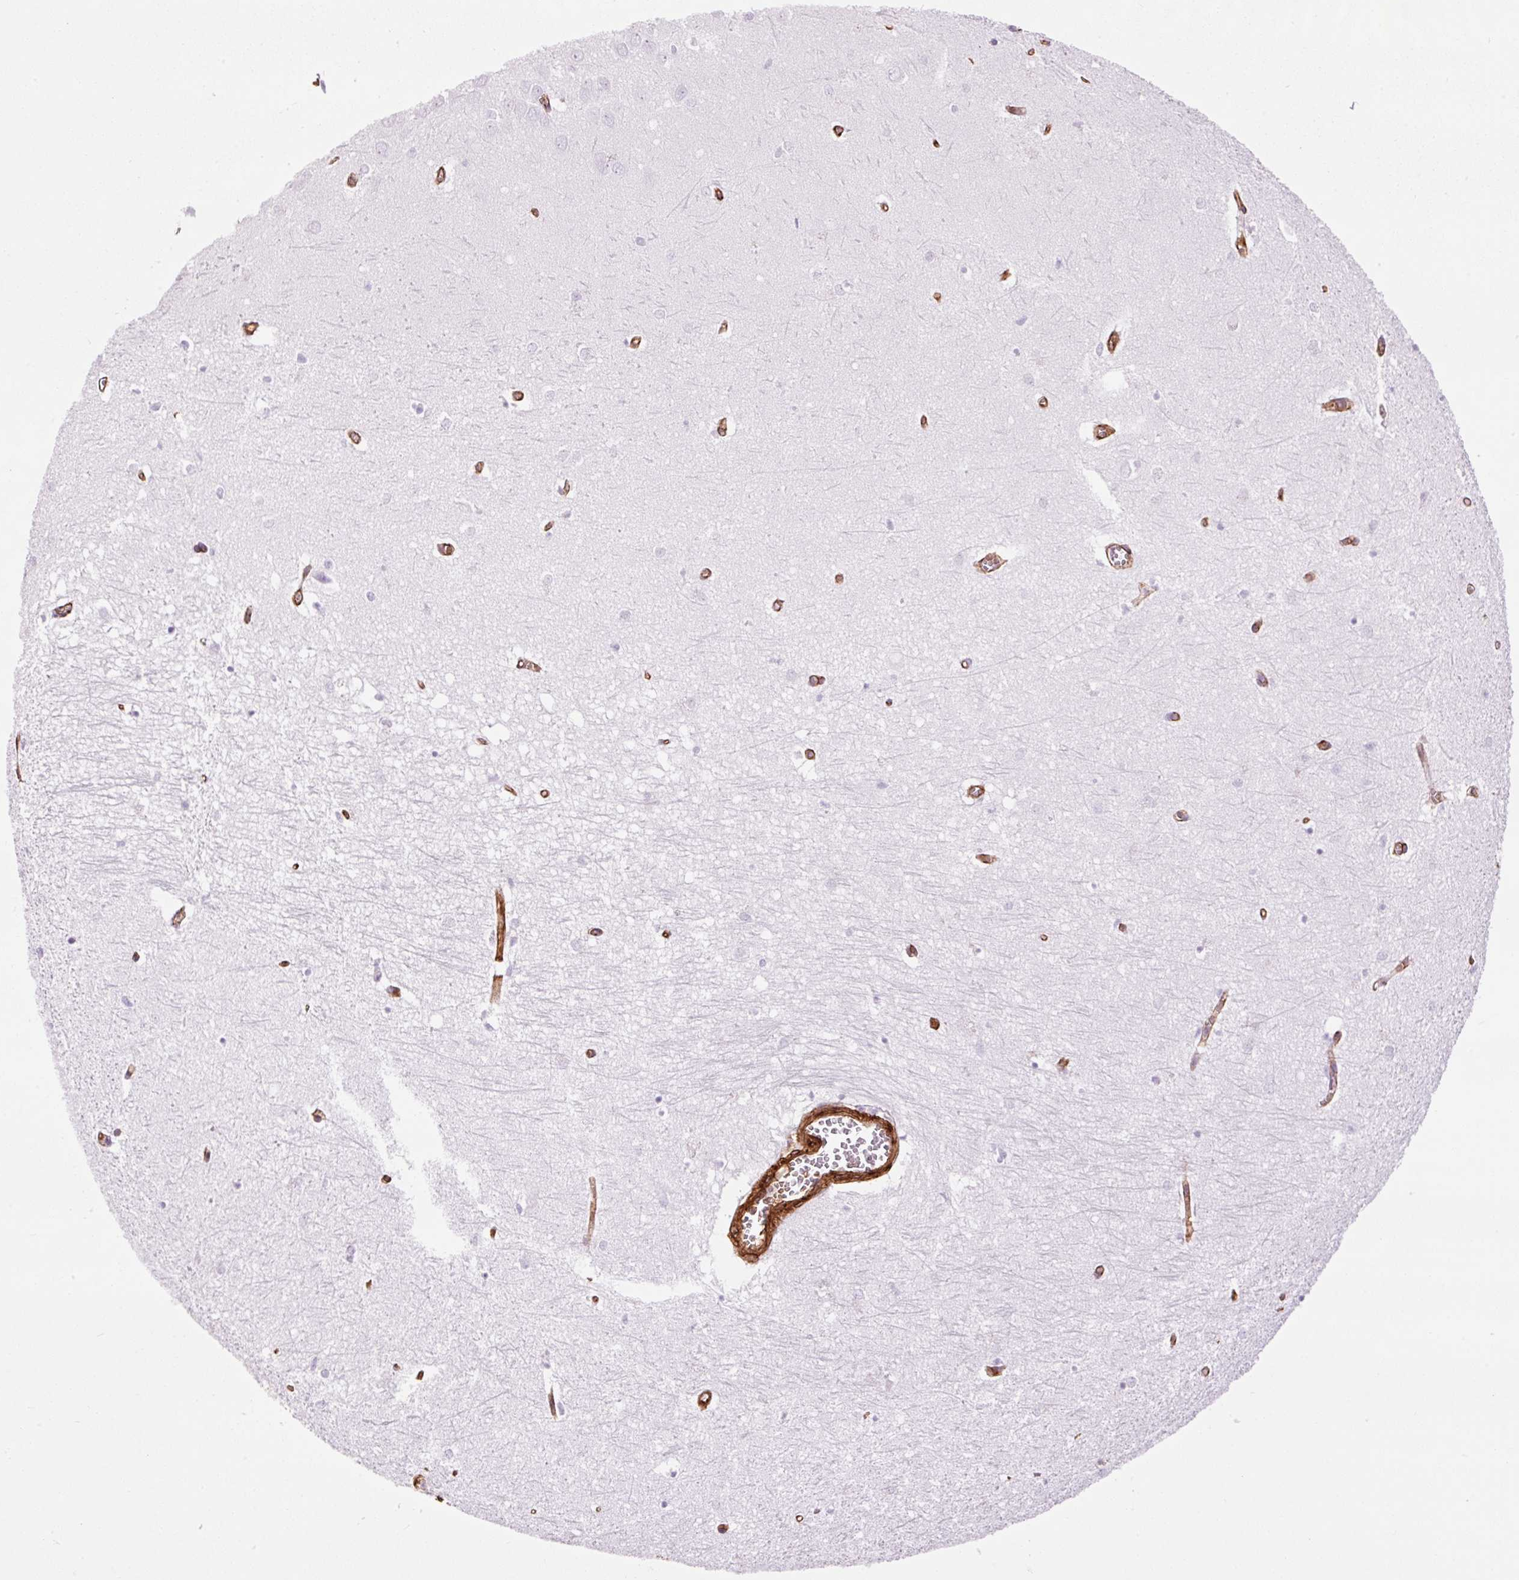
{"staining": {"intensity": "negative", "quantity": "none", "location": "none"}, "tissue": "hippocampus", "cell_type": "Glial cells", "image_type": "normal", "snomed": [{"axis": "morphology", "description": "Normal tissue, NOS"}, {"axis": "topography", "description": "Hippocampus"}], "caption": "Immunohistochemistry of unremarkable hippocampus displays no expression in glial cells. (Immunohistochemistry (ihc), brightfield microscopy, high magnification).", "gene": "CAV1", "patient": {"sex": "female", "age": 64}}